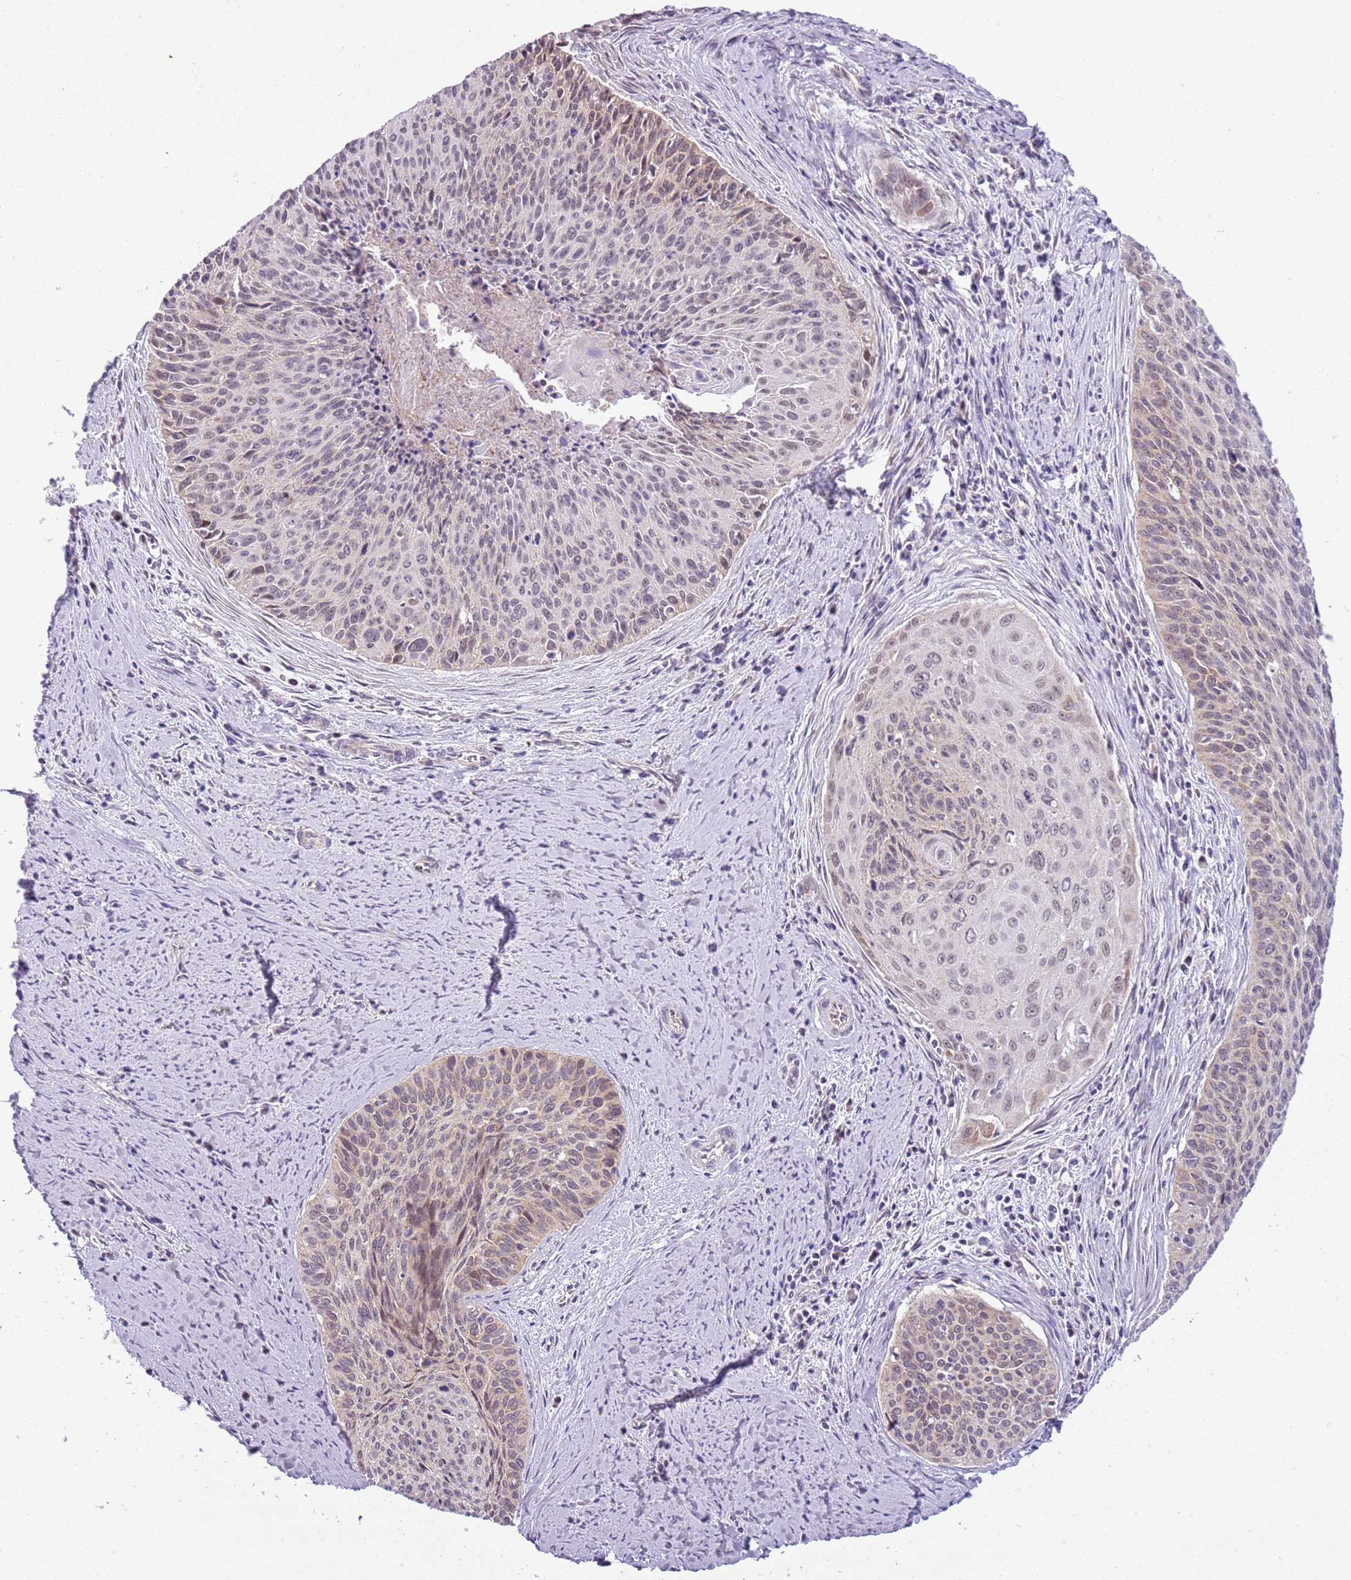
{"staining": {"intensity": "weak", "quantity": "<25%", "location": "nuclear"}, "tissue": "cervical cancer", "cell_type": "Tumor cells", "image_type": "cancer", "snomed": [{"axis": "morphology", "description": "Squamous cell carcinoma, NOS"}, {"axis": "topography", "description": "Cervix"}], "caption": "DAB immunohistochemical staining of human cervical cancer demonstrates no significant positivity in tumor cells.", "gene": "FAM120C", "patient": {"sex": "female", "age": 55}}